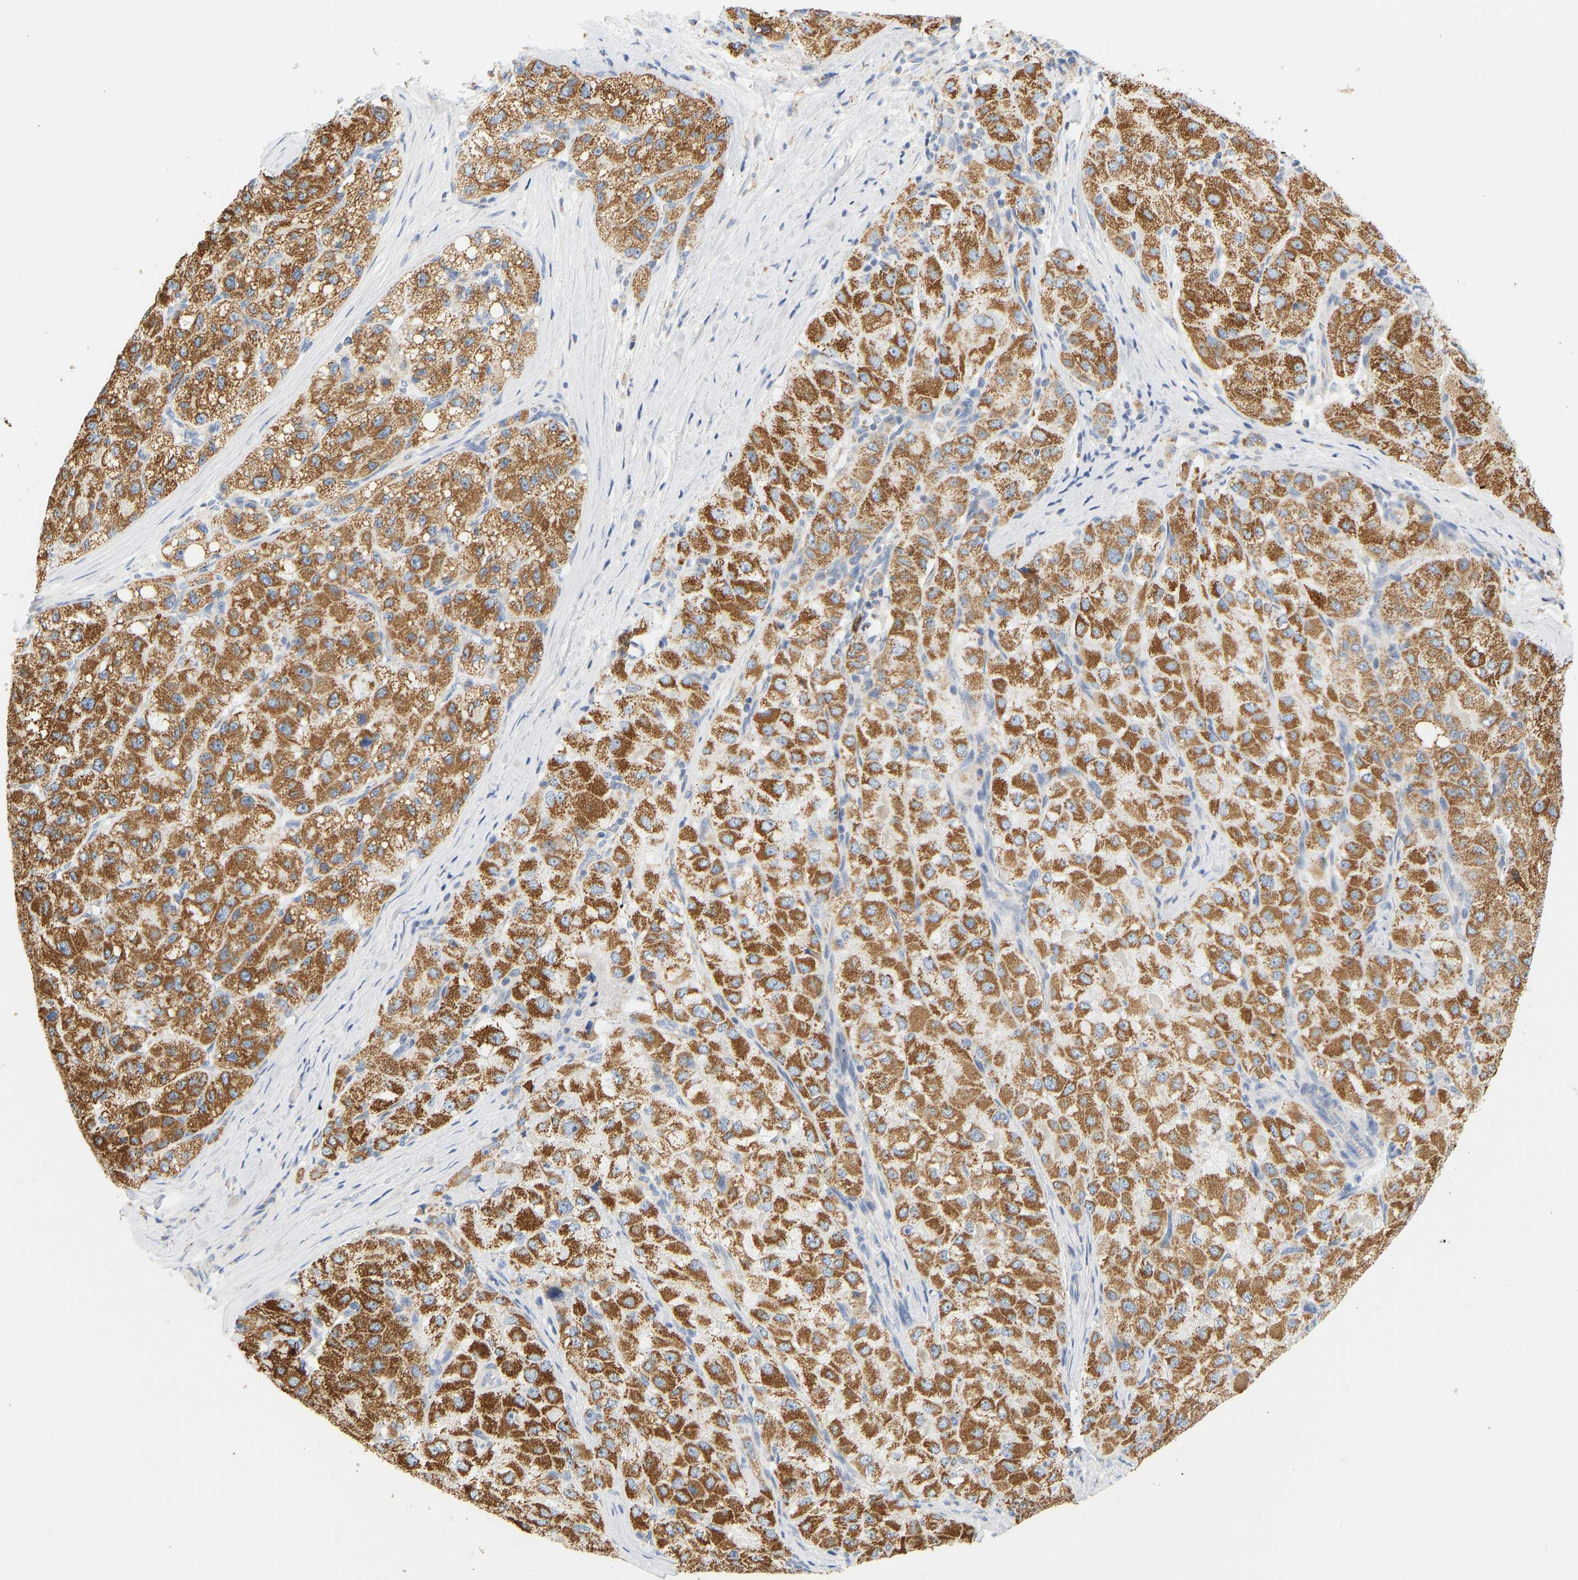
{"staining": {"intensity": "strong", "quantity": ">75%", "location": "cytoplasmic/membranous"}, "tissue": "liver cancer", "cell_type": "Tumor cells", "image_type": "cancer", "snomed": [{"axis": "morphology", "description": "Carcinoma, Hepatocellular, NOS"}, {"axis": "topography", "description": "Liver"}], "caption": "Immunohistochemistry (DAB) staining of hepatocellular carcinoma (liver) displays strong cytoplasmic/membranous protein positivity in approximately >75% of tumor cells. (DAB (3,3'-diaminobenzidine) = brown stain, brightfield microscopy at high magnification).", "gene": "GRPEL2", "patient": {"sex": "male", "age": 80}}